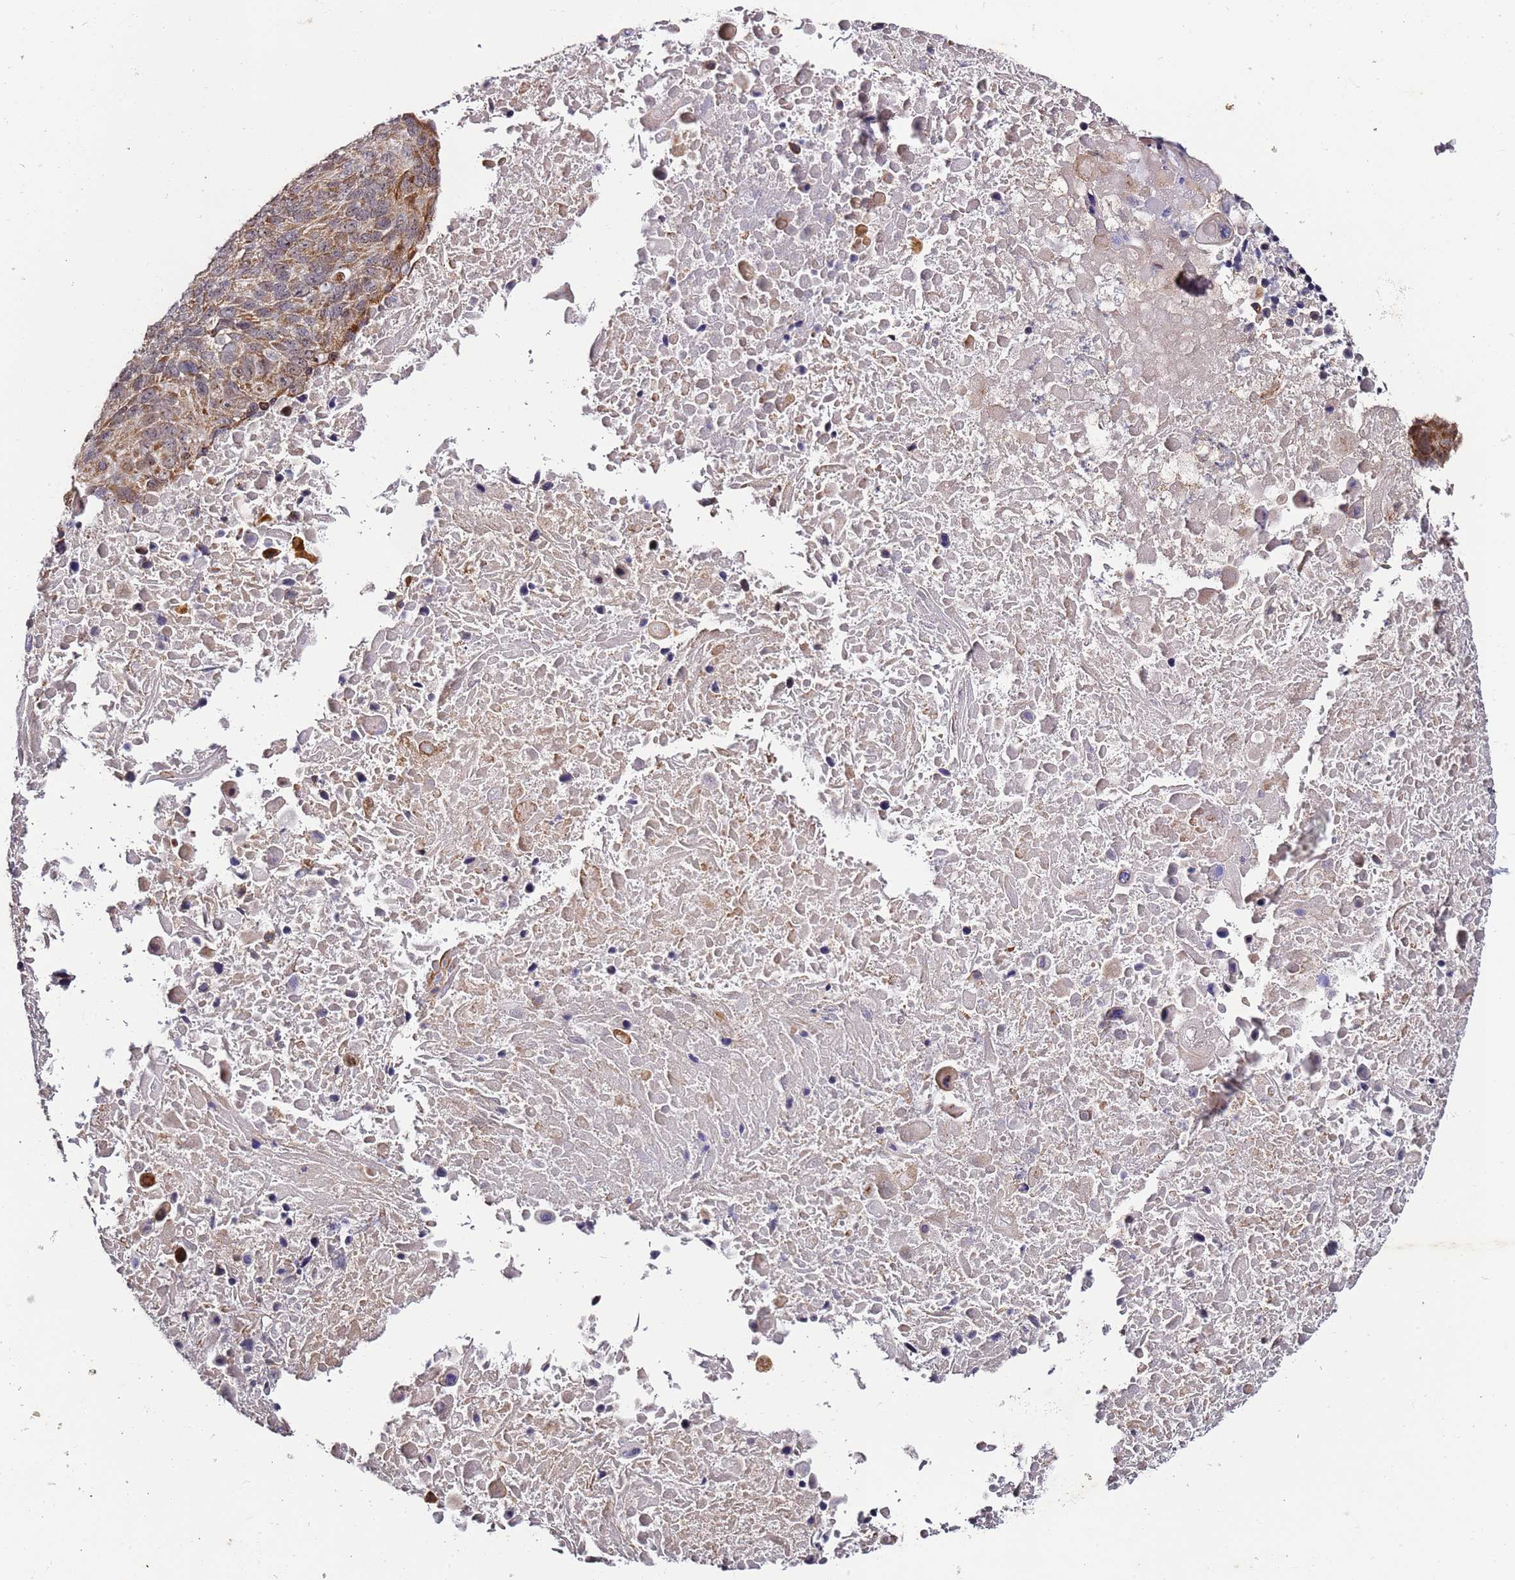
{"staining": {"intensity": "moderate", "quantity": ">75%", "location": "cytoplasmic/membranous"}, "tissue": "lung cancer", "cell_type": "Tumor cells", "image_type": "cancer", "snomed": [{"axis": "morphology", "description": "Normal tissue, NOS"}, {"axis": "morphology", "description": "Squamous cell carcinoma, NOS"}, {"axis": "topography", "description": "Lymph node"}, {"axis": "topography", "description": "Lung"}], "caption": "Protein staining demonstrates moderate cytoplasmic/membranous staining in approximately >75% of tumor cells in lung cancer (squamous cell carcinoma). (DAB IHC with brightfield microscopy, high magnification).", "gene": "TP53AIP1", "patient": {"sex": "male", "age": 66}}